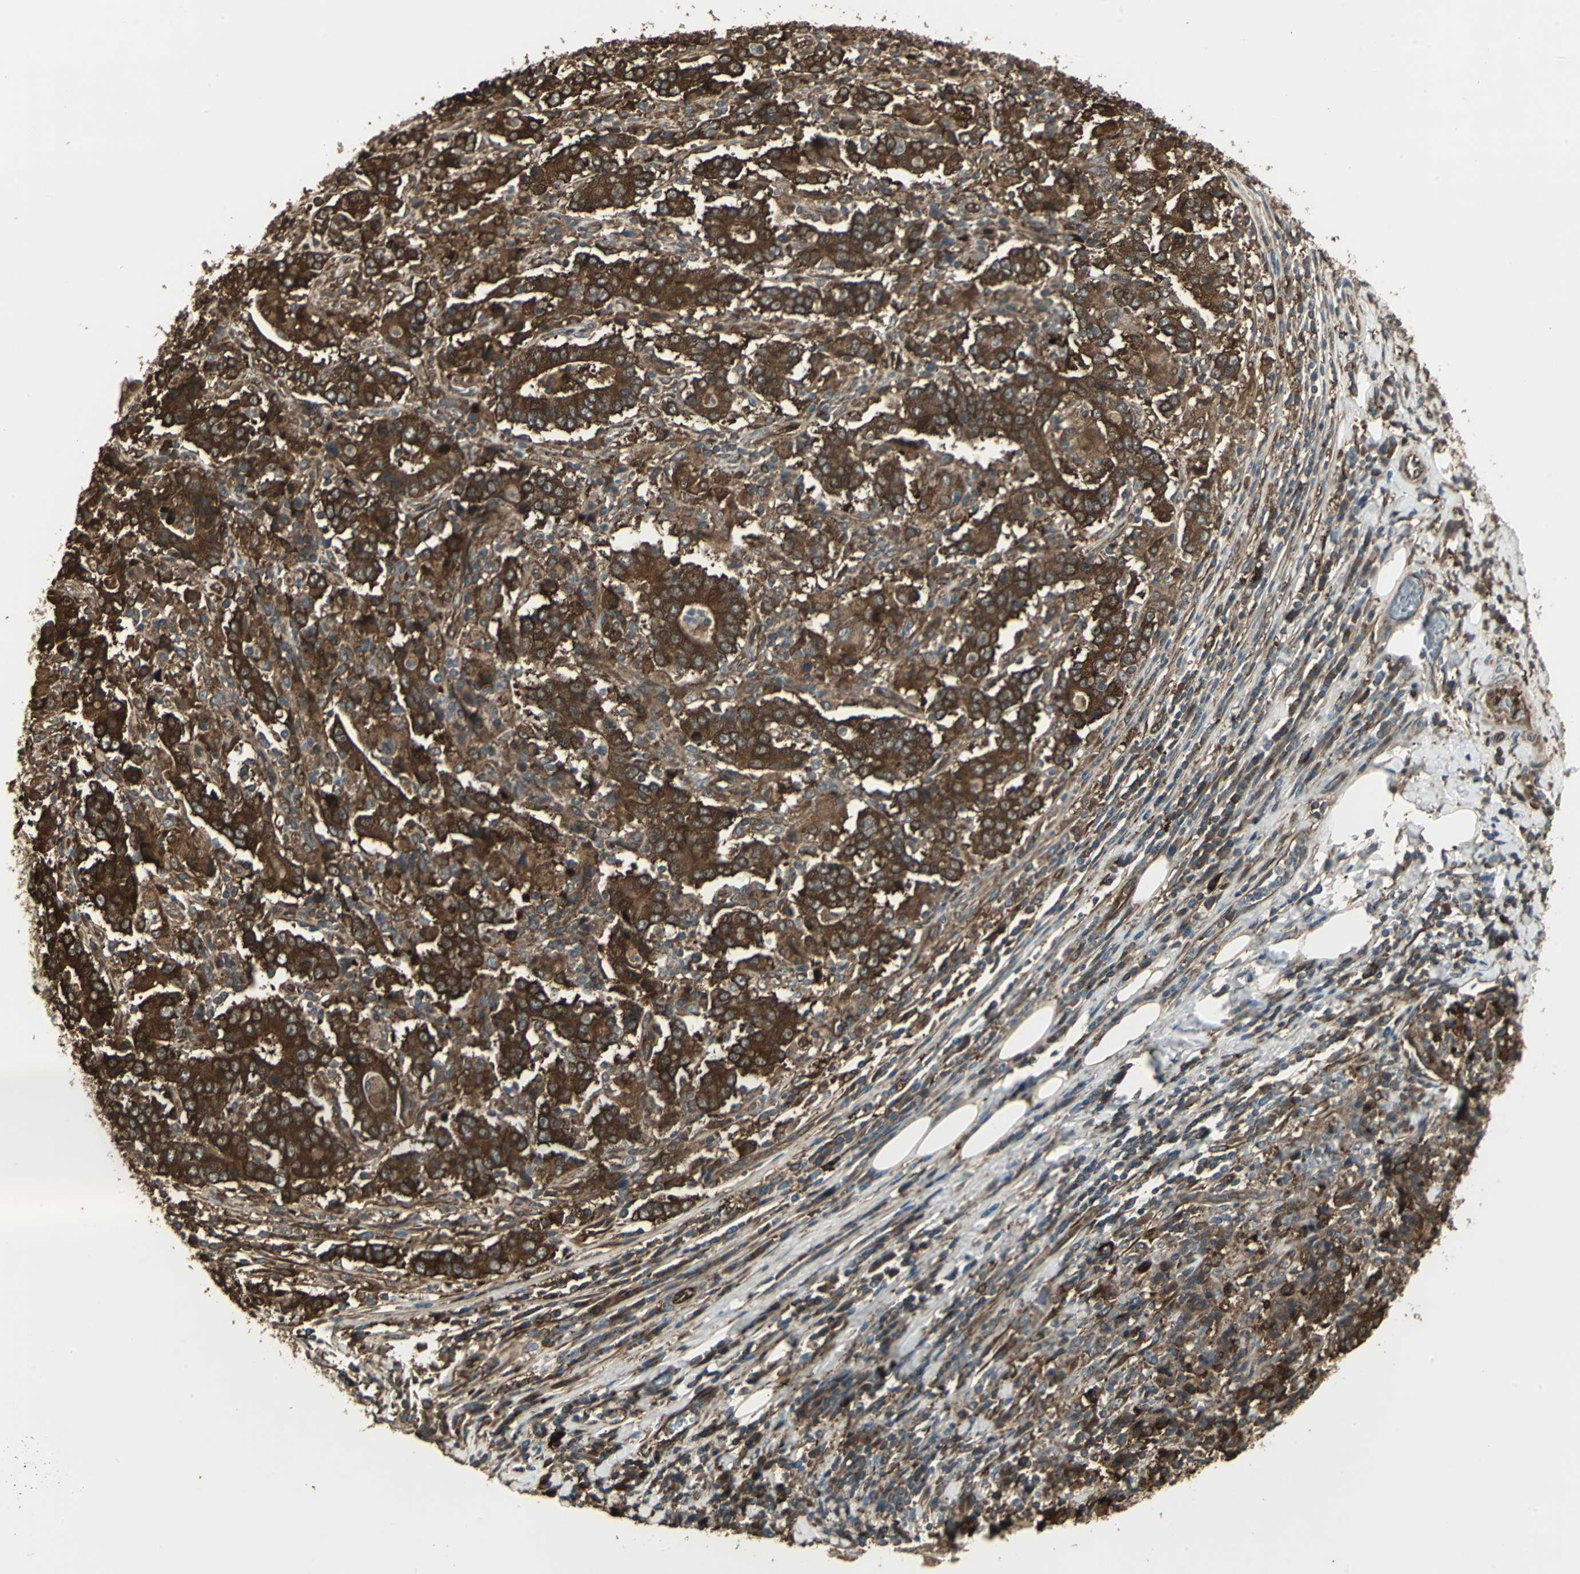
{"staining": {"intensity": "strong", "quantity": ">75%", "location": "cytoplasmic/membranous"}, "tissue": "stomach cancer", "cell_type": "Tumor cells", "image_type": "cancer", "snomed": [{"axis": "morphology", "description": "Normal tissue, NOS"}, {"axis": "morphology", "description": "Adenocarcinoma, NOS"}, {"axis": "topography", "description": "Stomach, upper"}, {"axis": "topography", "description": "Stomach"}], "caption": "Protein positivity by immunohistochemistry (IHC) exhibits strong cytoplasmic/membranous expression in approximately >75% of tumor cells in stomach cancer.", "gene": "PRXL2B", "patient": {"sex": "male", "age": 59}}